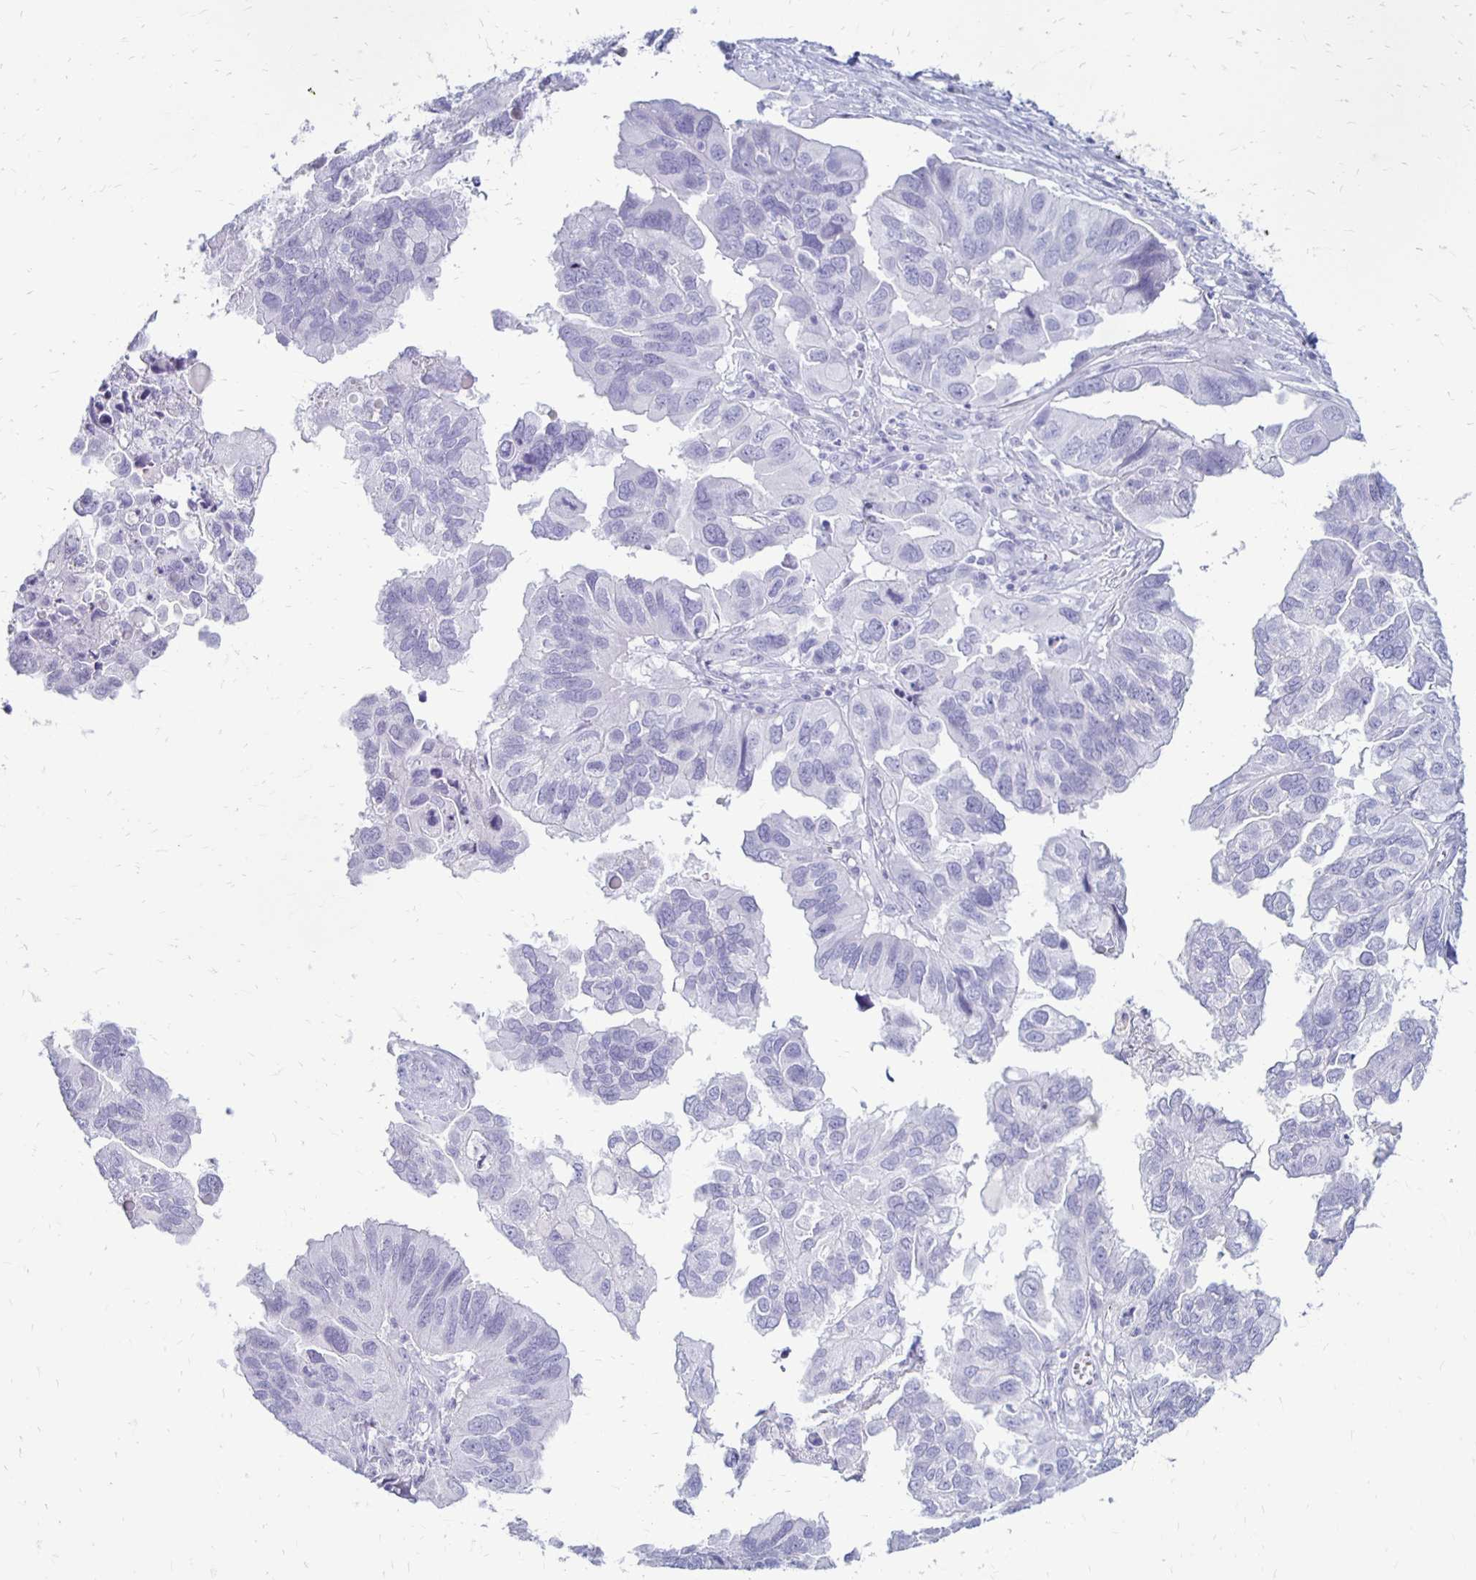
{"staining": {"intensity": "negative", "quantity": "none", "location": "none"}, "tissue": "ovarian cancer", "cell_type": "Tumor cells", "image_type": "cancer", "snomed": [{"axis": "morphology", "description": "Cystadenocarcinoma, serous, NOS"}, {"axis": "topography", "description": "Ovary"}], "caption": "This is an immunohistochemistry micrograph of serous cystadenocarcinoma (ovarian). There is no expression in tumor cells.", "gene": "RYR1", "patient": {"sex": "female", "age": 79}}